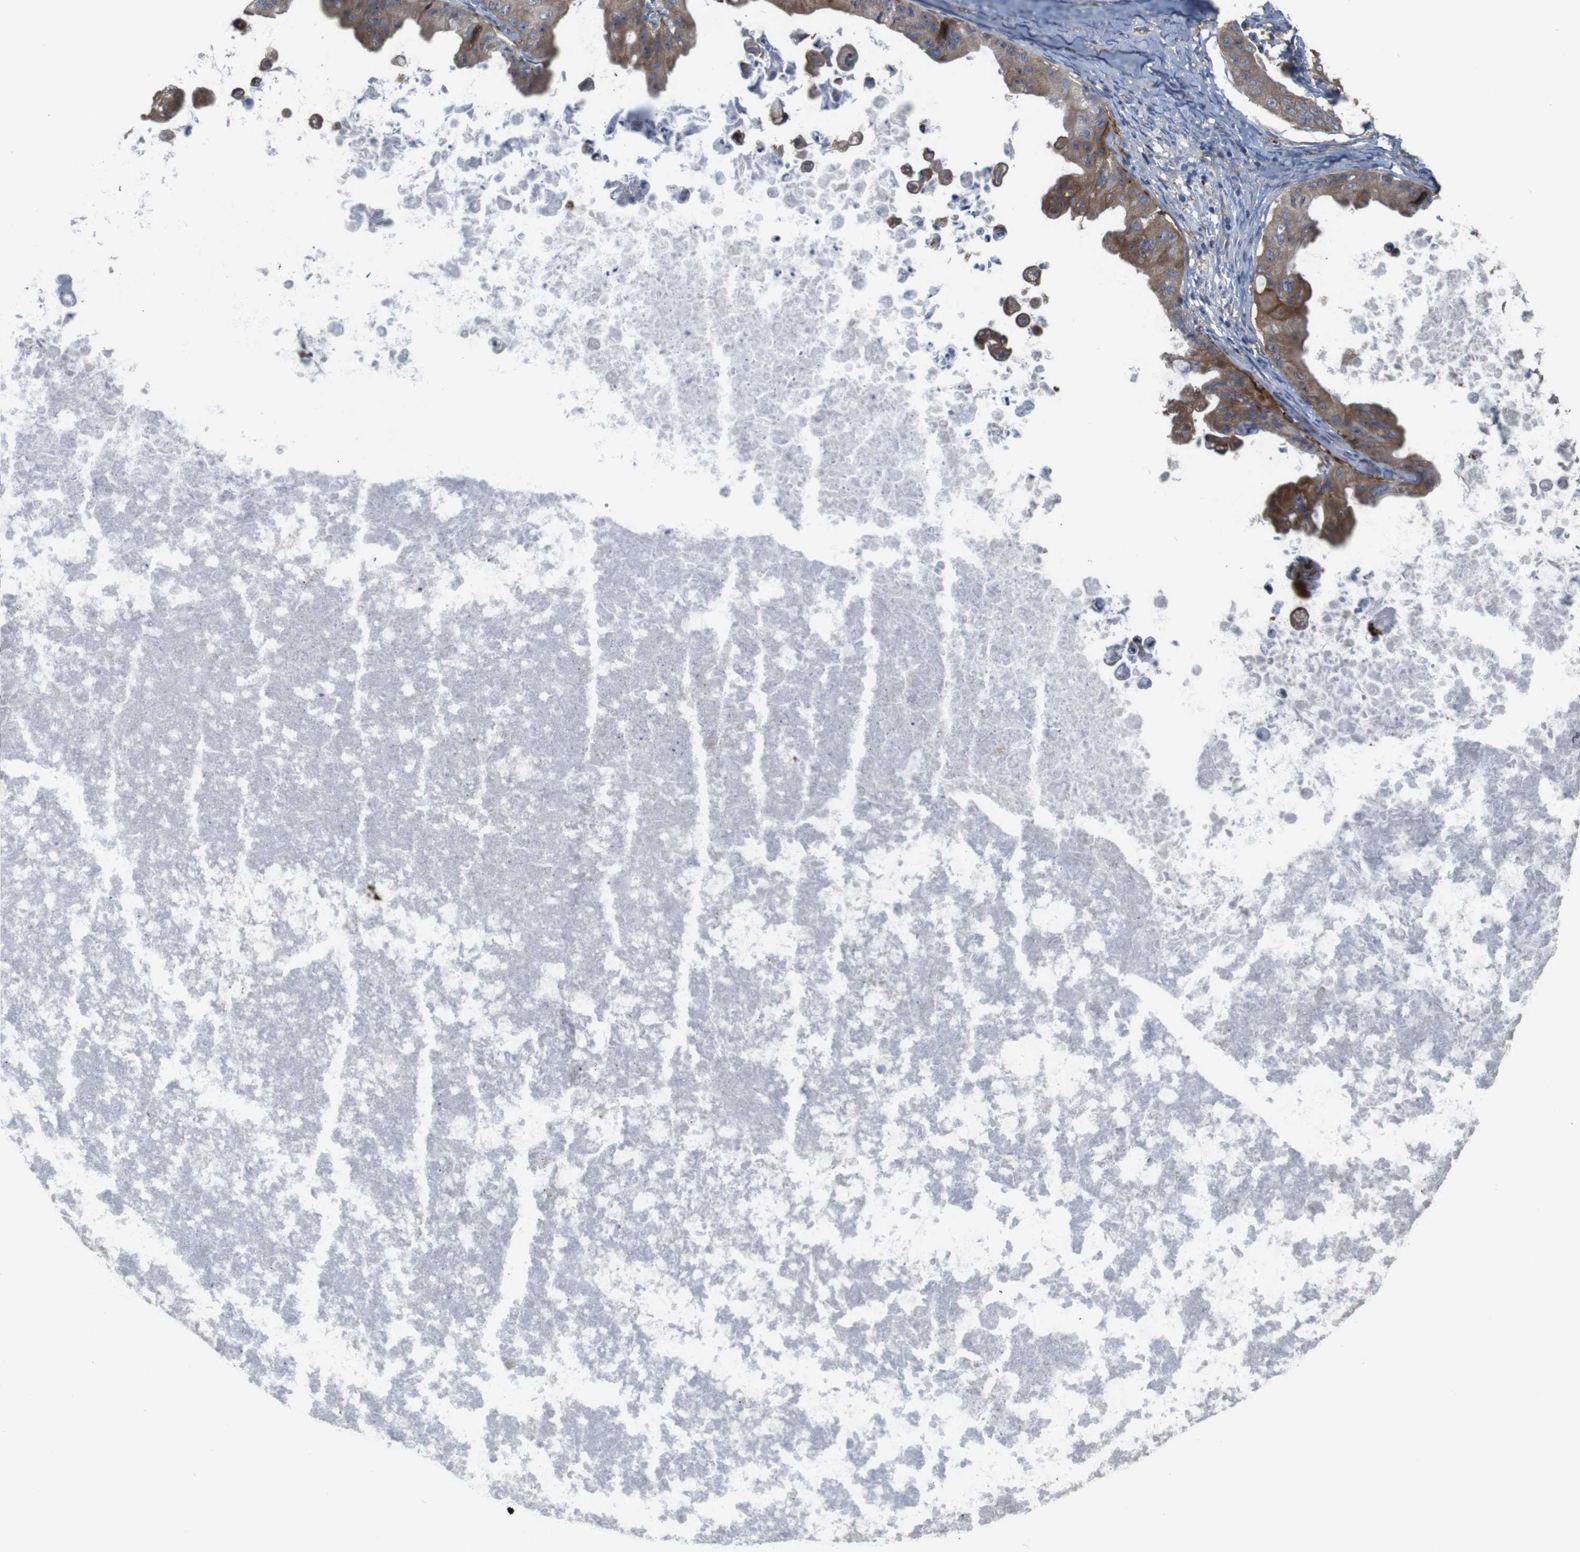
{"staining": {"intensity": "moderate", "quantity": ">75%", "location": "cytoplasmic/membranous"}, "tissue": "ovarian cancer", "cell_type": "Tumor cells", "image_type": "cancer", "snomed": [{"axis": "morphology", "description": "Cystadenocarcinoma, mucinous, NOS"}, {"axis": "topography", "description": "Ovary"}], "caption": "DAB immunohistochemical staining of human ovarian cancer (mucinous cystadenocarcinoma) shows moderate cytoplasmic/membranous protein expression in approximately >75% of tumor cells.", "gene": "PCOLCE2", "patient": {"sex": "female", "age": 37}}